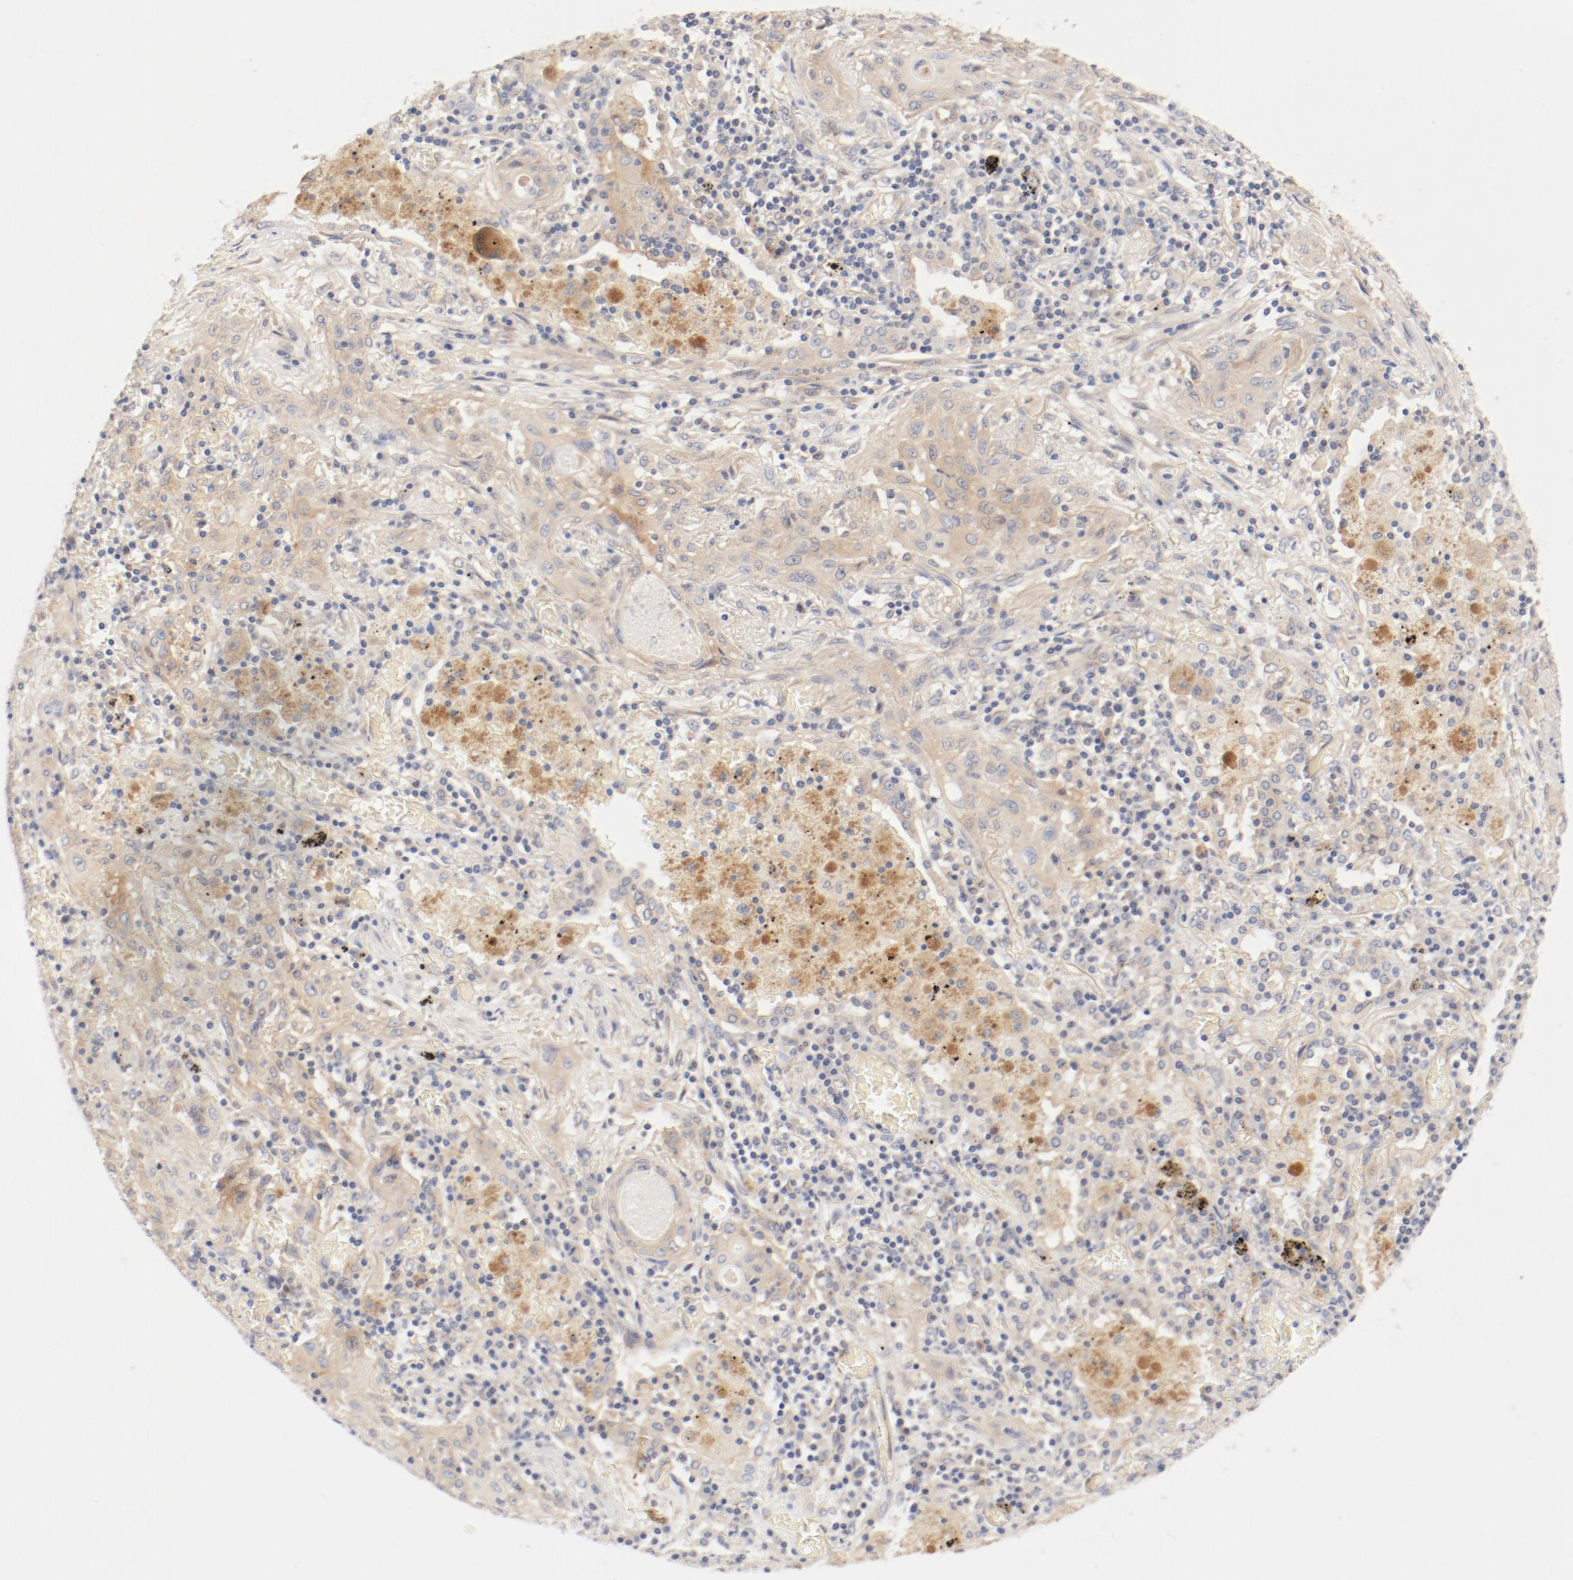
{"staining": {"intensity": "weak", "quantity": ">75%", "location": "cytoplasmic/membranous"}, "tissue": "lung cancer", "cell_type": "Tumor cells", "image_type": "cancer", "snomed": [{"axis": "morphology", "description": "Squamous cell carcinoma, NOS"}, {"axis": "topography", "description": "Lung"}], "caption": "DAB (3,3'-diaminobenzidine) immunohistochemical staining of squamous cell carcinoma (lung) exhibits weak cytoplasmic/membranous protein positivity in about >75% of tumor cells. Using DAB (3,3'-diaminobenzidine) (brown) and hematoxylin (blue) stains, captured at high magnification using brightfield microscopy.", "gene": "DYNC1H1", "patient": {"sex": "female", "age": 47}}